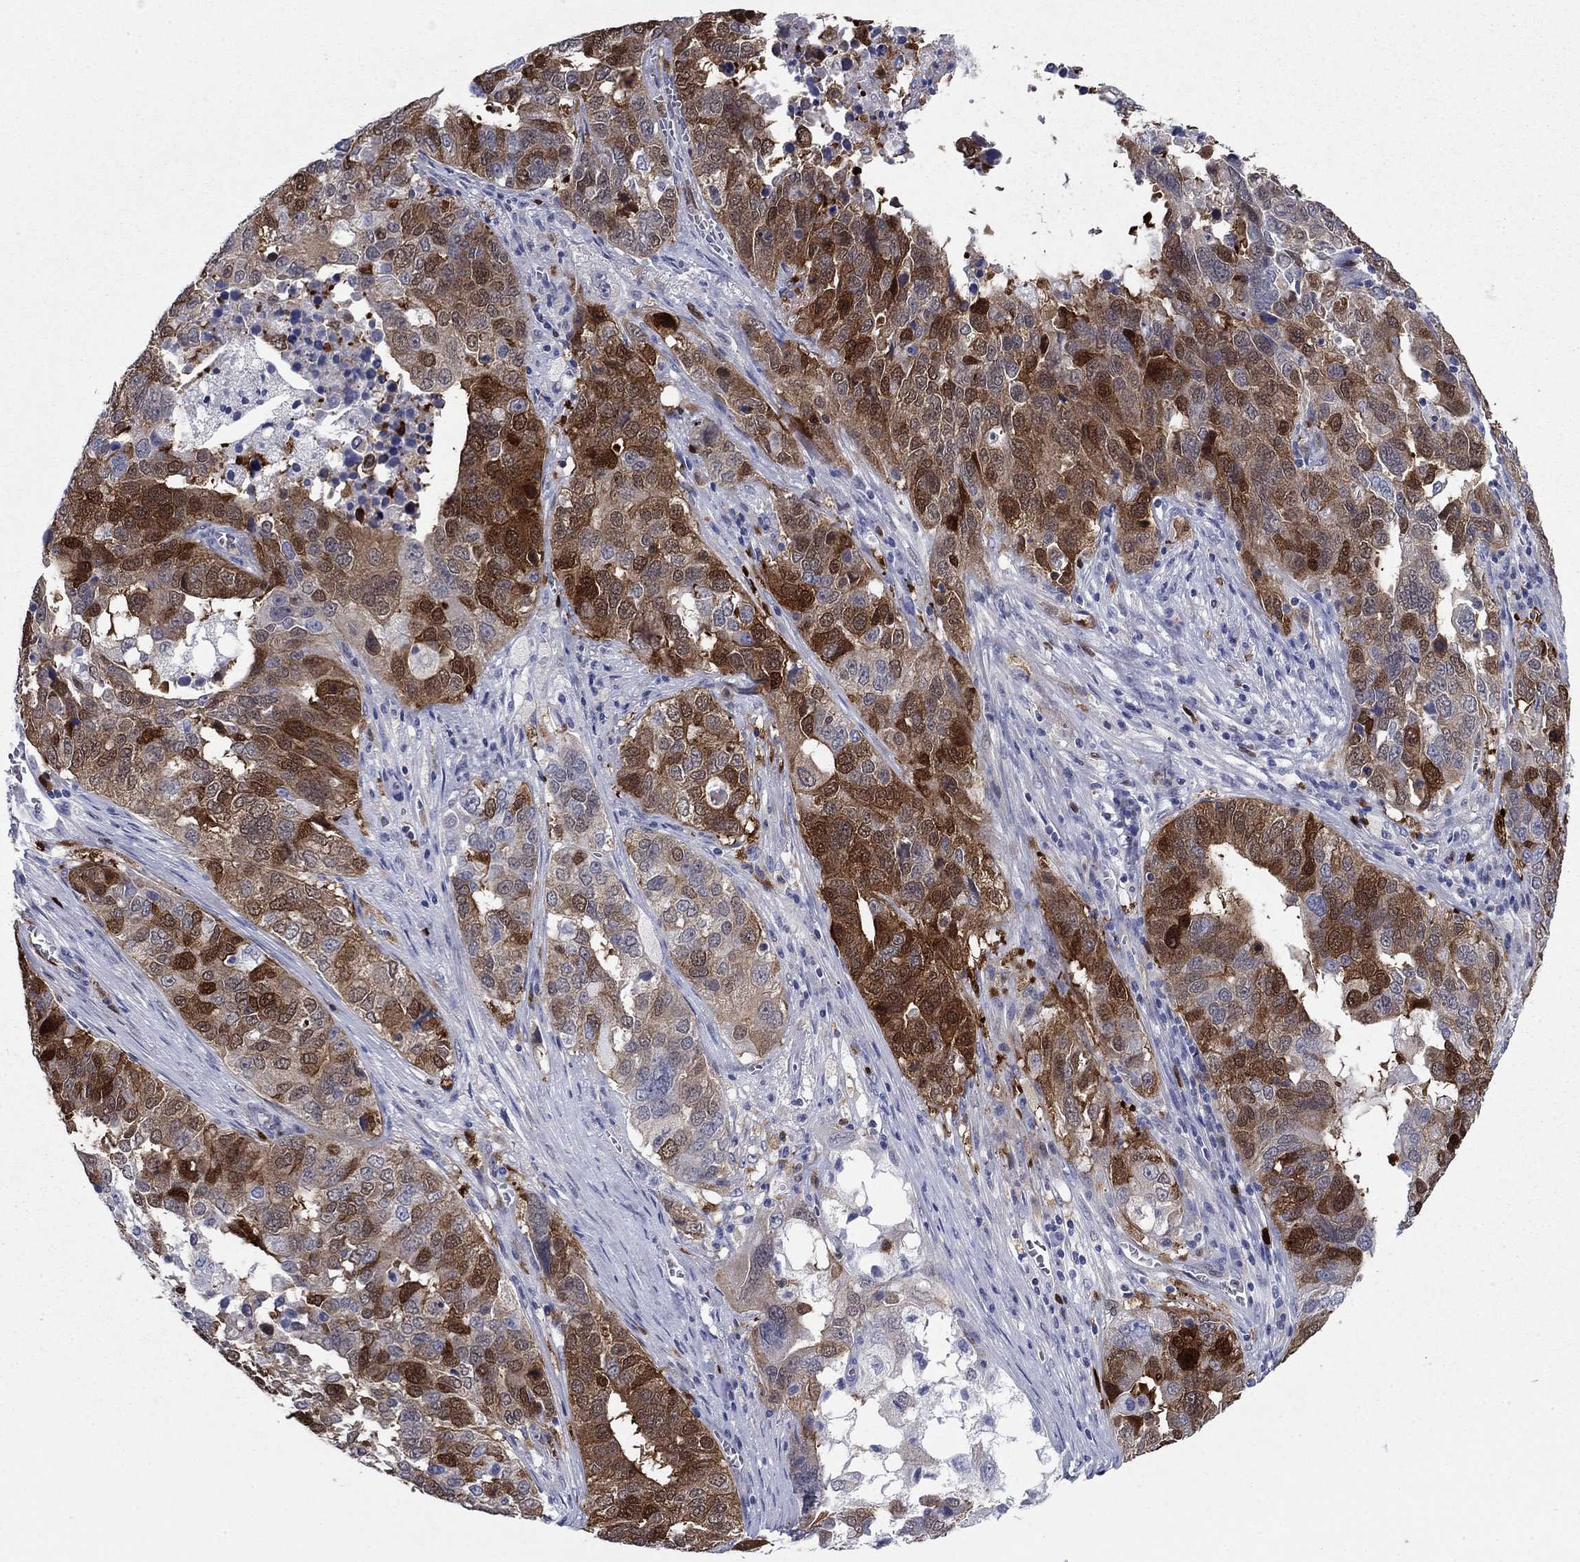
{"staining": {"intensity": "strong", "quantity": ">75%", "location": "cytoplasmic/membranous"}, "tissue": "ovarian cancer", "cell_type": "Tumor cells", "image_type": "cancer", "snomed": [{"axis": "morphology", "description": "Carcinoma, endometroid"}, {"axis": "topography", "description": "Soft tissue"}, {"axis": "topography", "description": "Ovary"}], "caption": "A brown stain labels strong cytoplasmic/membranous expression of a protein in human ovarian cancer (endometroid carcinoma) tumor cells.", "gene": "STMN1", "patient": {"sex": "female", "age": 52}}